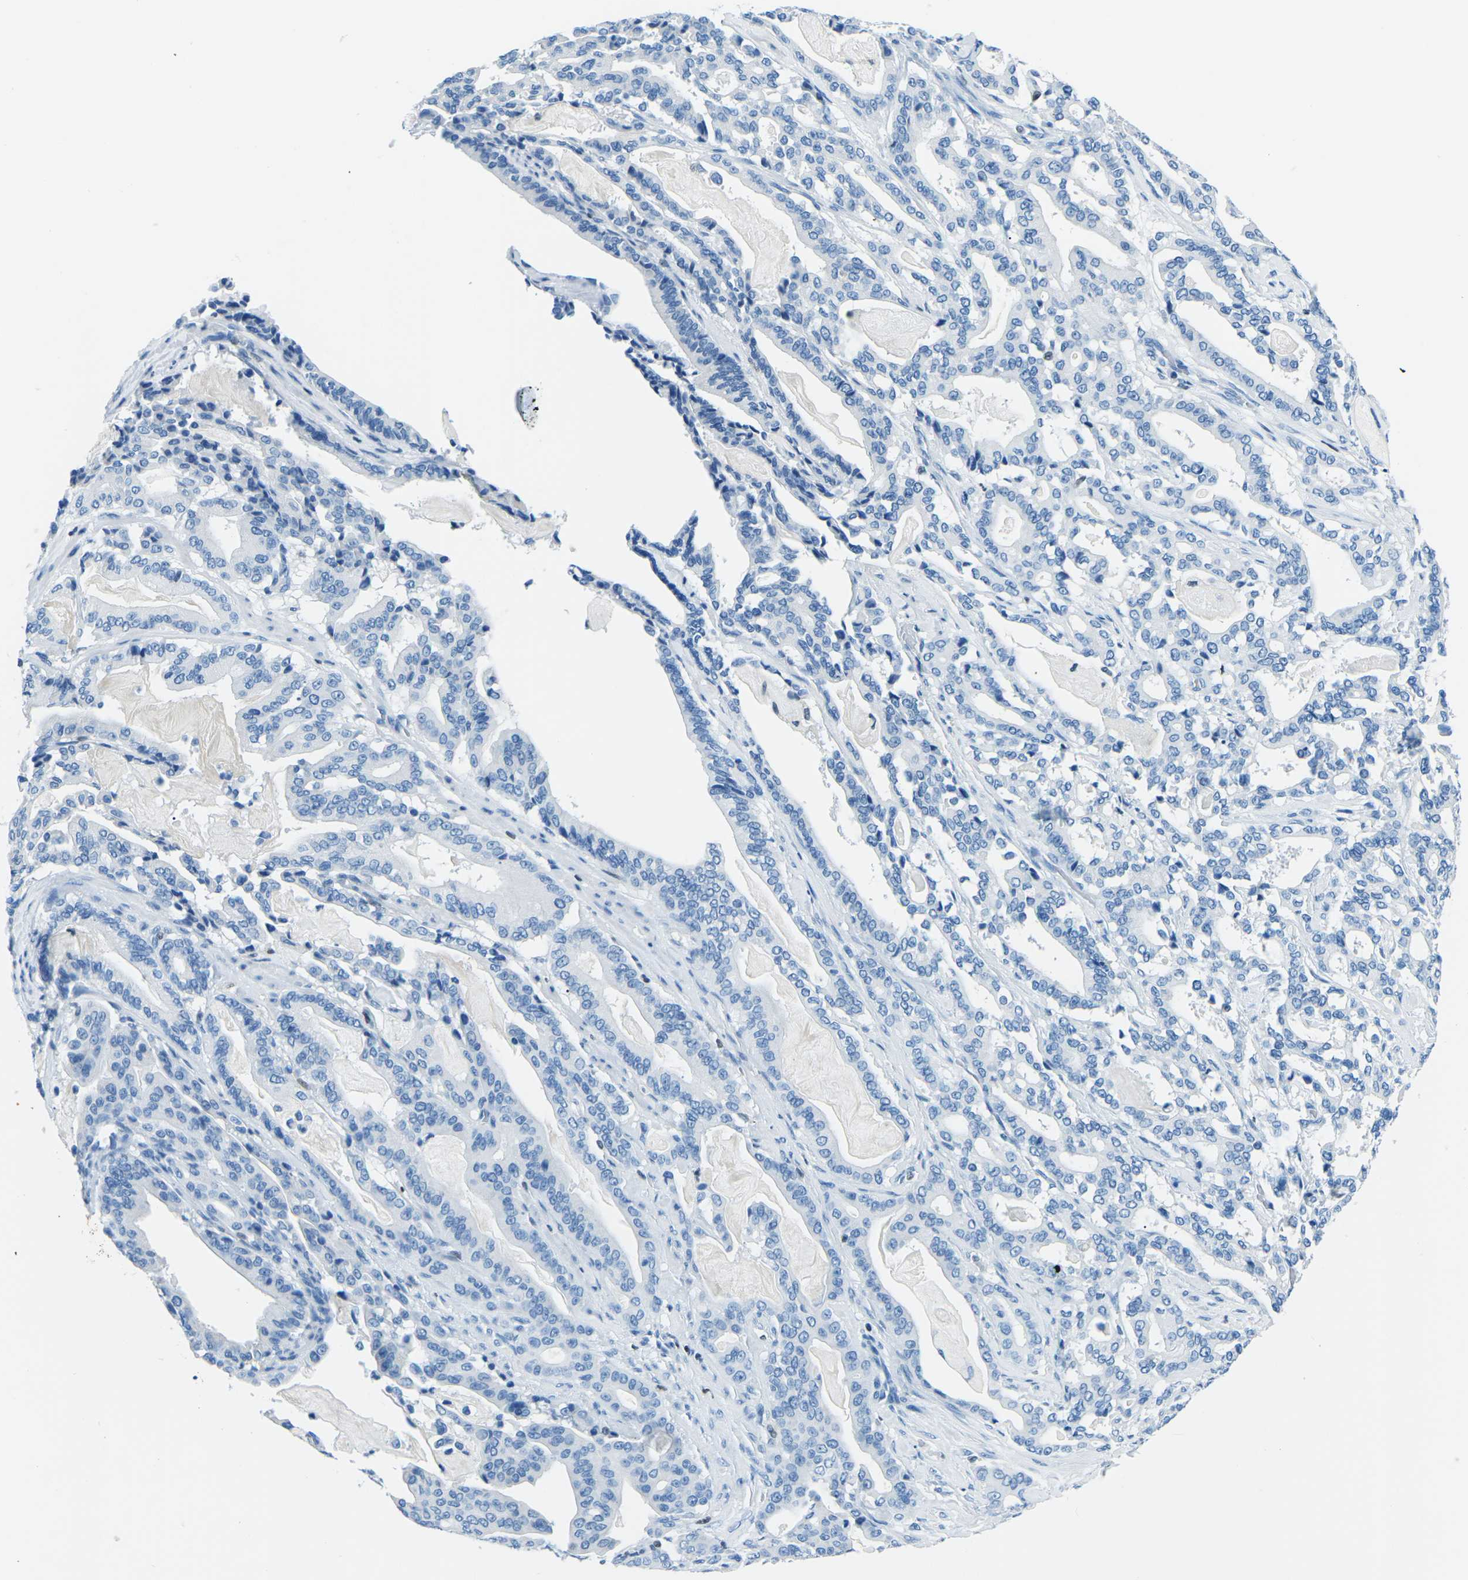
{"staining": {"intensity": "negative", "quantity": "none", "location": "none"}, "tissue": "pancreatic cancer", "cell_type": "Tumor cells", "image_type": "cancer", "snomed": [{"axis": "morphology", "description": "Adenocarcinoma, NOS"}, {"axis": "topography", "description": "Pancreas"}], "caption": "This photomicrograph is of pancreatic cancer (adenocarcinoma) stained with immunohistochemistry to label a protein in brown with the nuclei are counter-stained blue. There is no positivity in tumor cells. (Stains: DAB (3,3'-diaminobenzidine) immunohistochemistry (IHC) with hematoxylin counter stain, Microscopy: brightfield microscopy at high magnification).", "gene": "CELF2", "patient": {"sex": "male", "age": 63}}